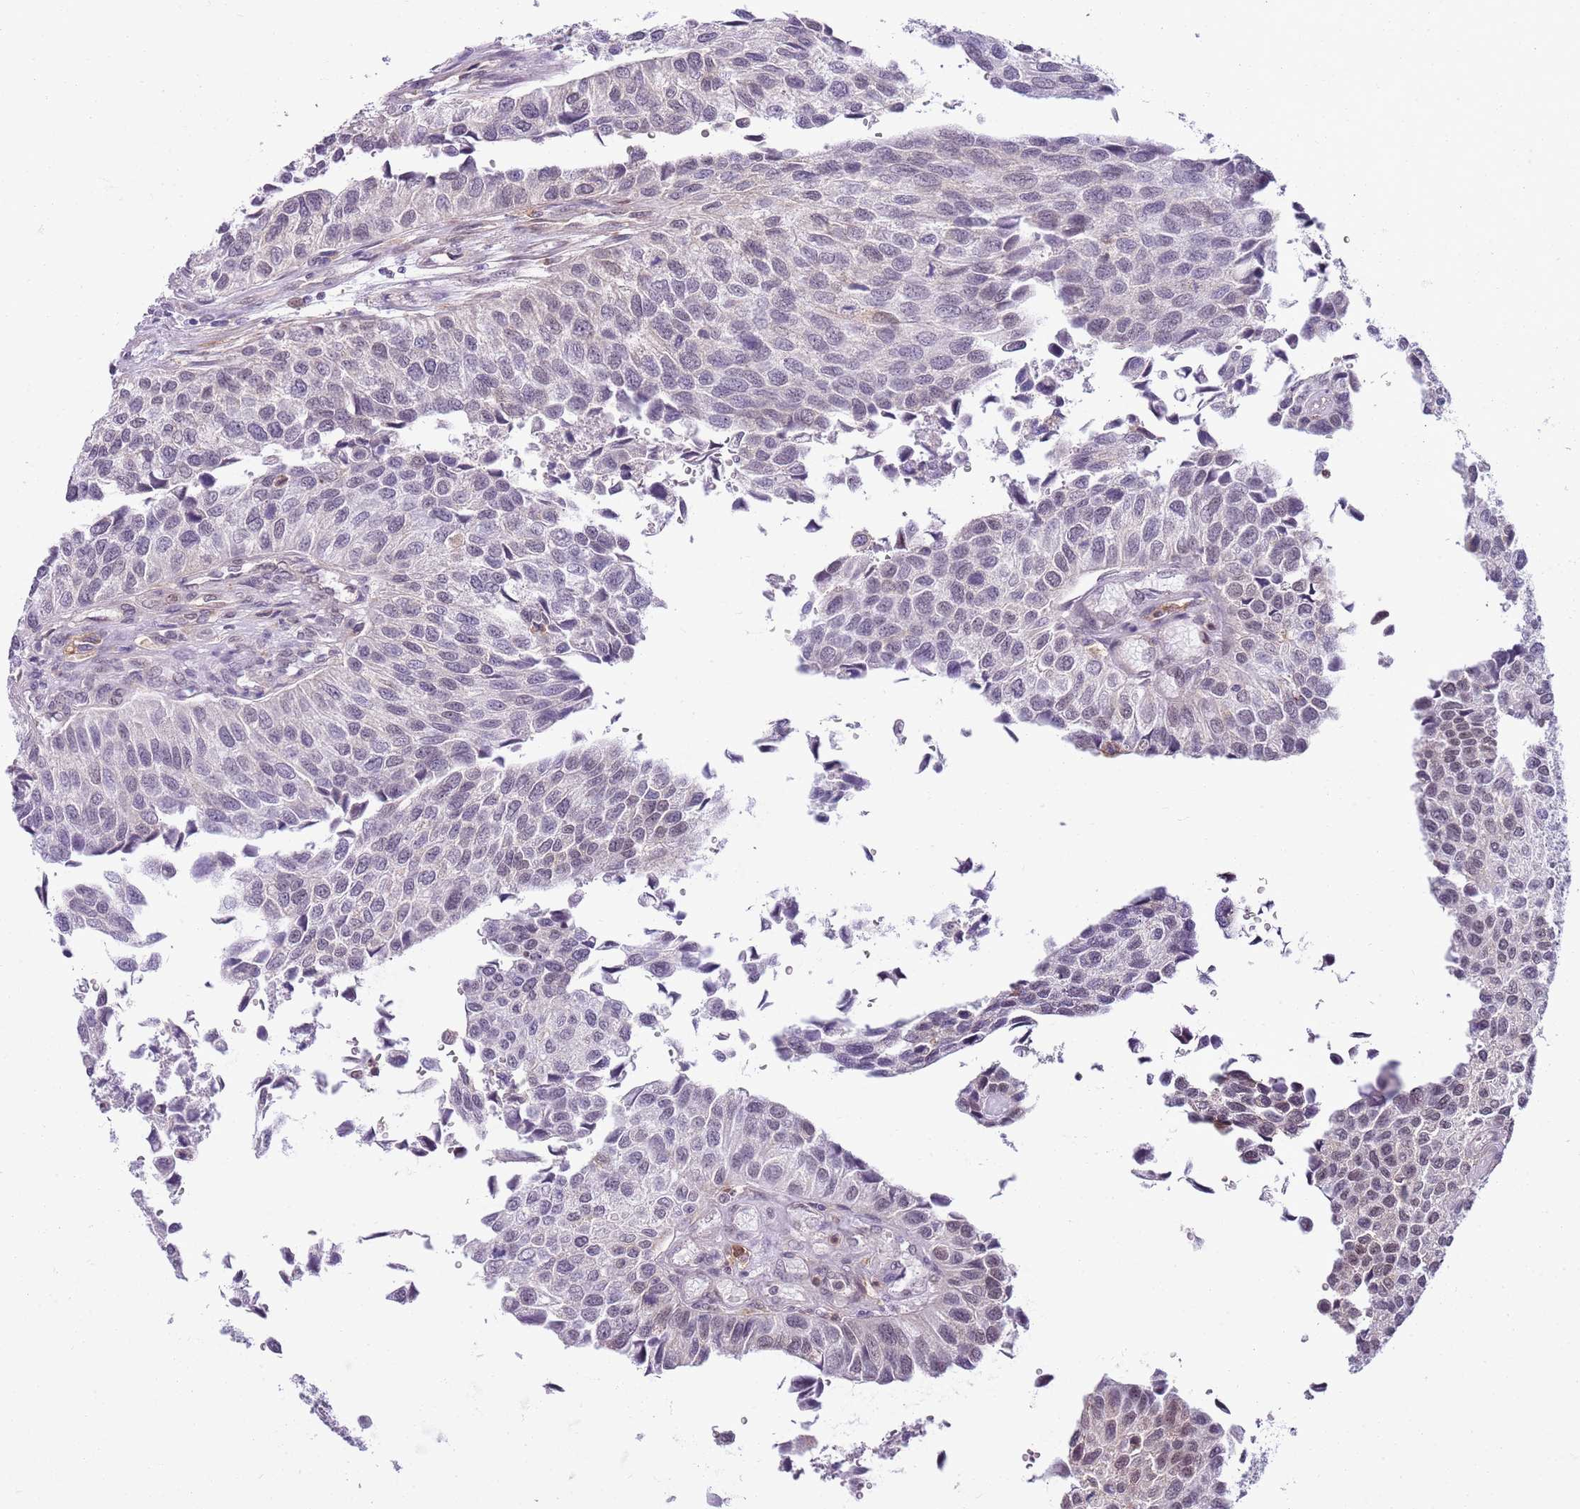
{"staining": {"intensity": "weak", "quantity": "<25%", "location": "nuclear"}, "tissue": "urothelial cancer", "cell_type": "Tumor cells", "image_type": "cancer", "snomed": [{"axis": "morphology", "description": "Urothelial carcinoma, NOS"}, {"axis": "topography", "description": "Urinary bladder"}], "caption": "Immunohistochemistry (IHC) of transitional cell carcinoma demonstrates no staining in tumor cells.", "gene": "DHX32", "patient": {"sex": "male", "age": 55}}